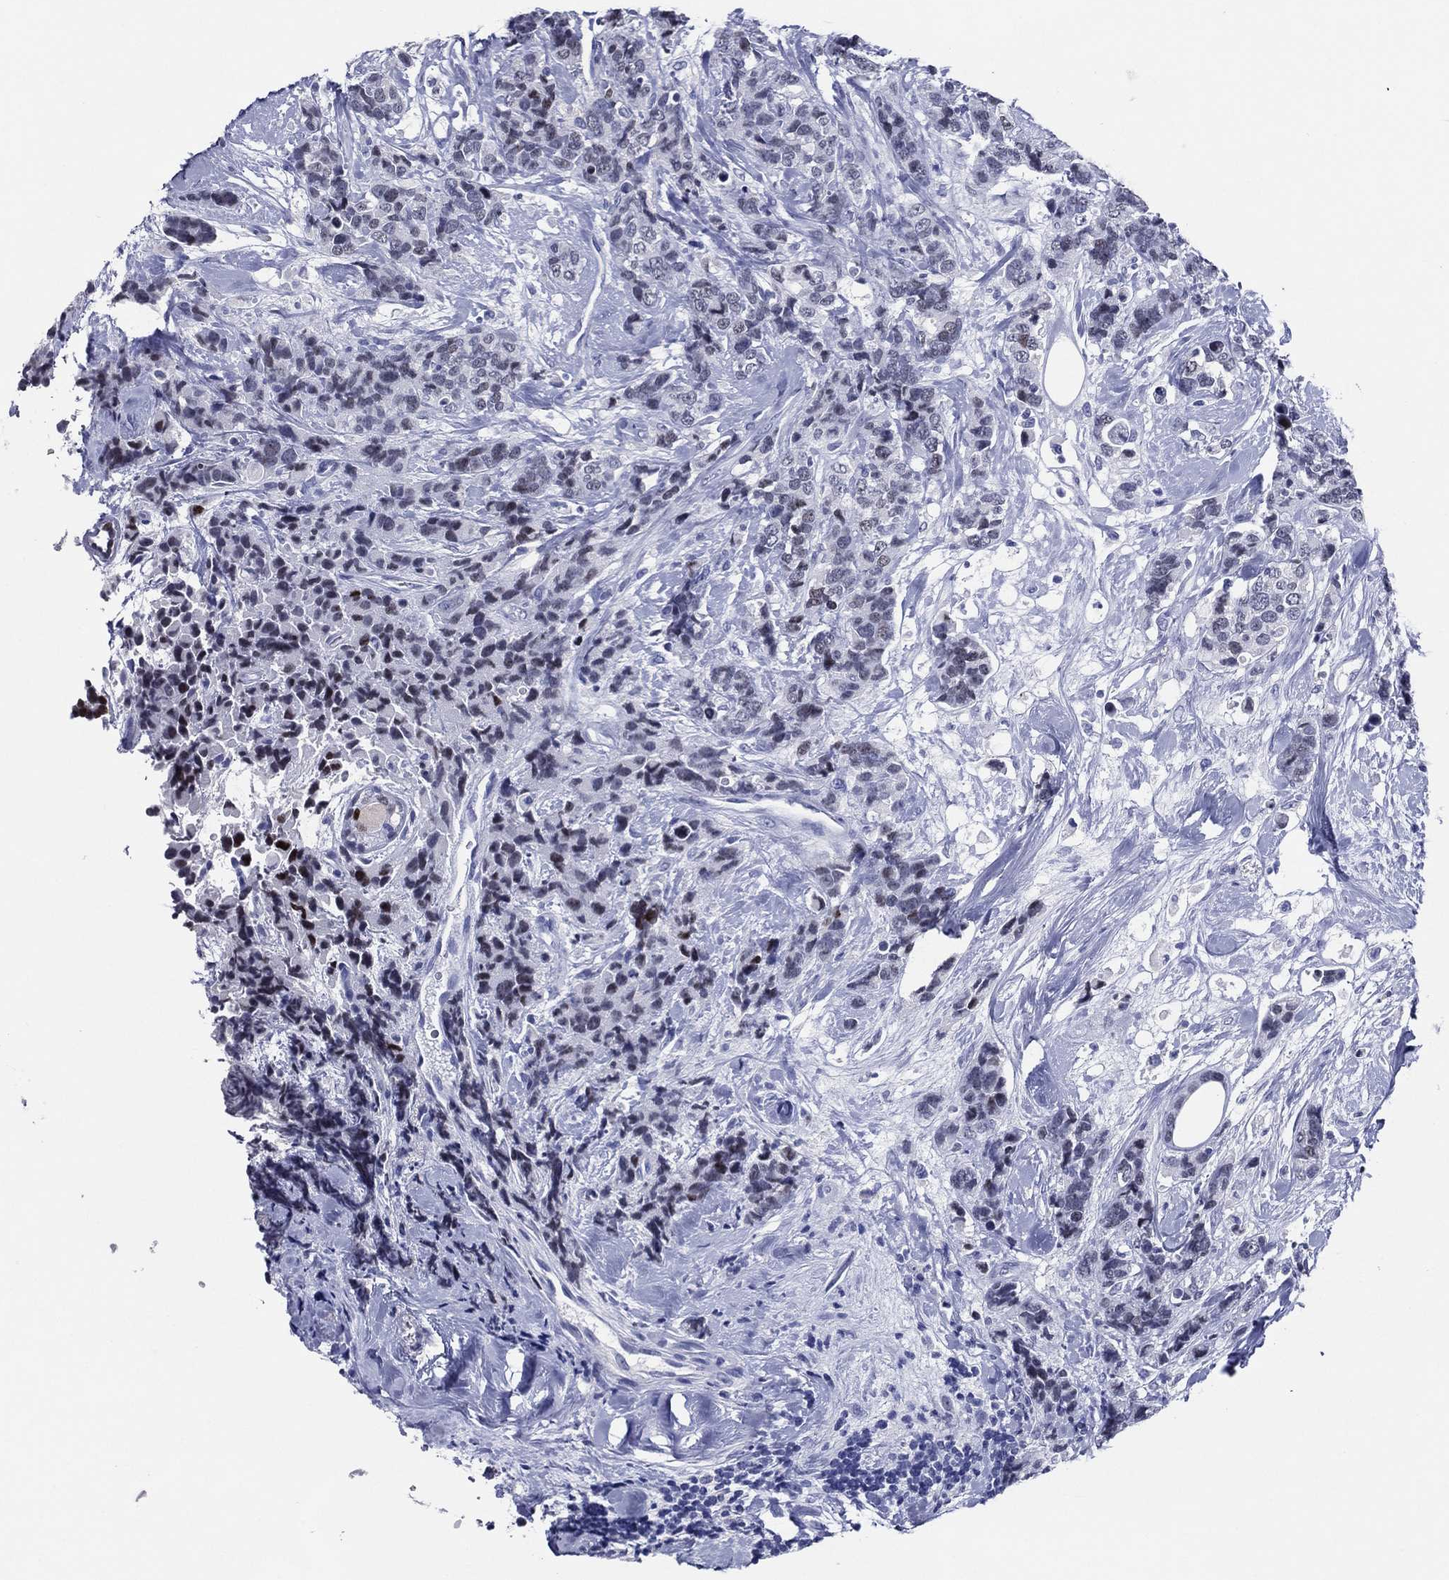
{"staining": {"intensity": "negative", "quantity": "none", "location": "none"}, "tissue": "breast cancer", "cell_type": "Tumor cells", "image_type": "cancer", "snomed": [{"axis": "morphology", "description": "Lobular carcinoma"}, {"axis": "topography", "description": "Breast"}], "caption": "Human lobular carcinoma (breast) stained for a protein using immunohistochemistry reveals no expression in tumor cells.", "gene": "TFAP2A", "patient": {"sex": "female", "age": 59}}